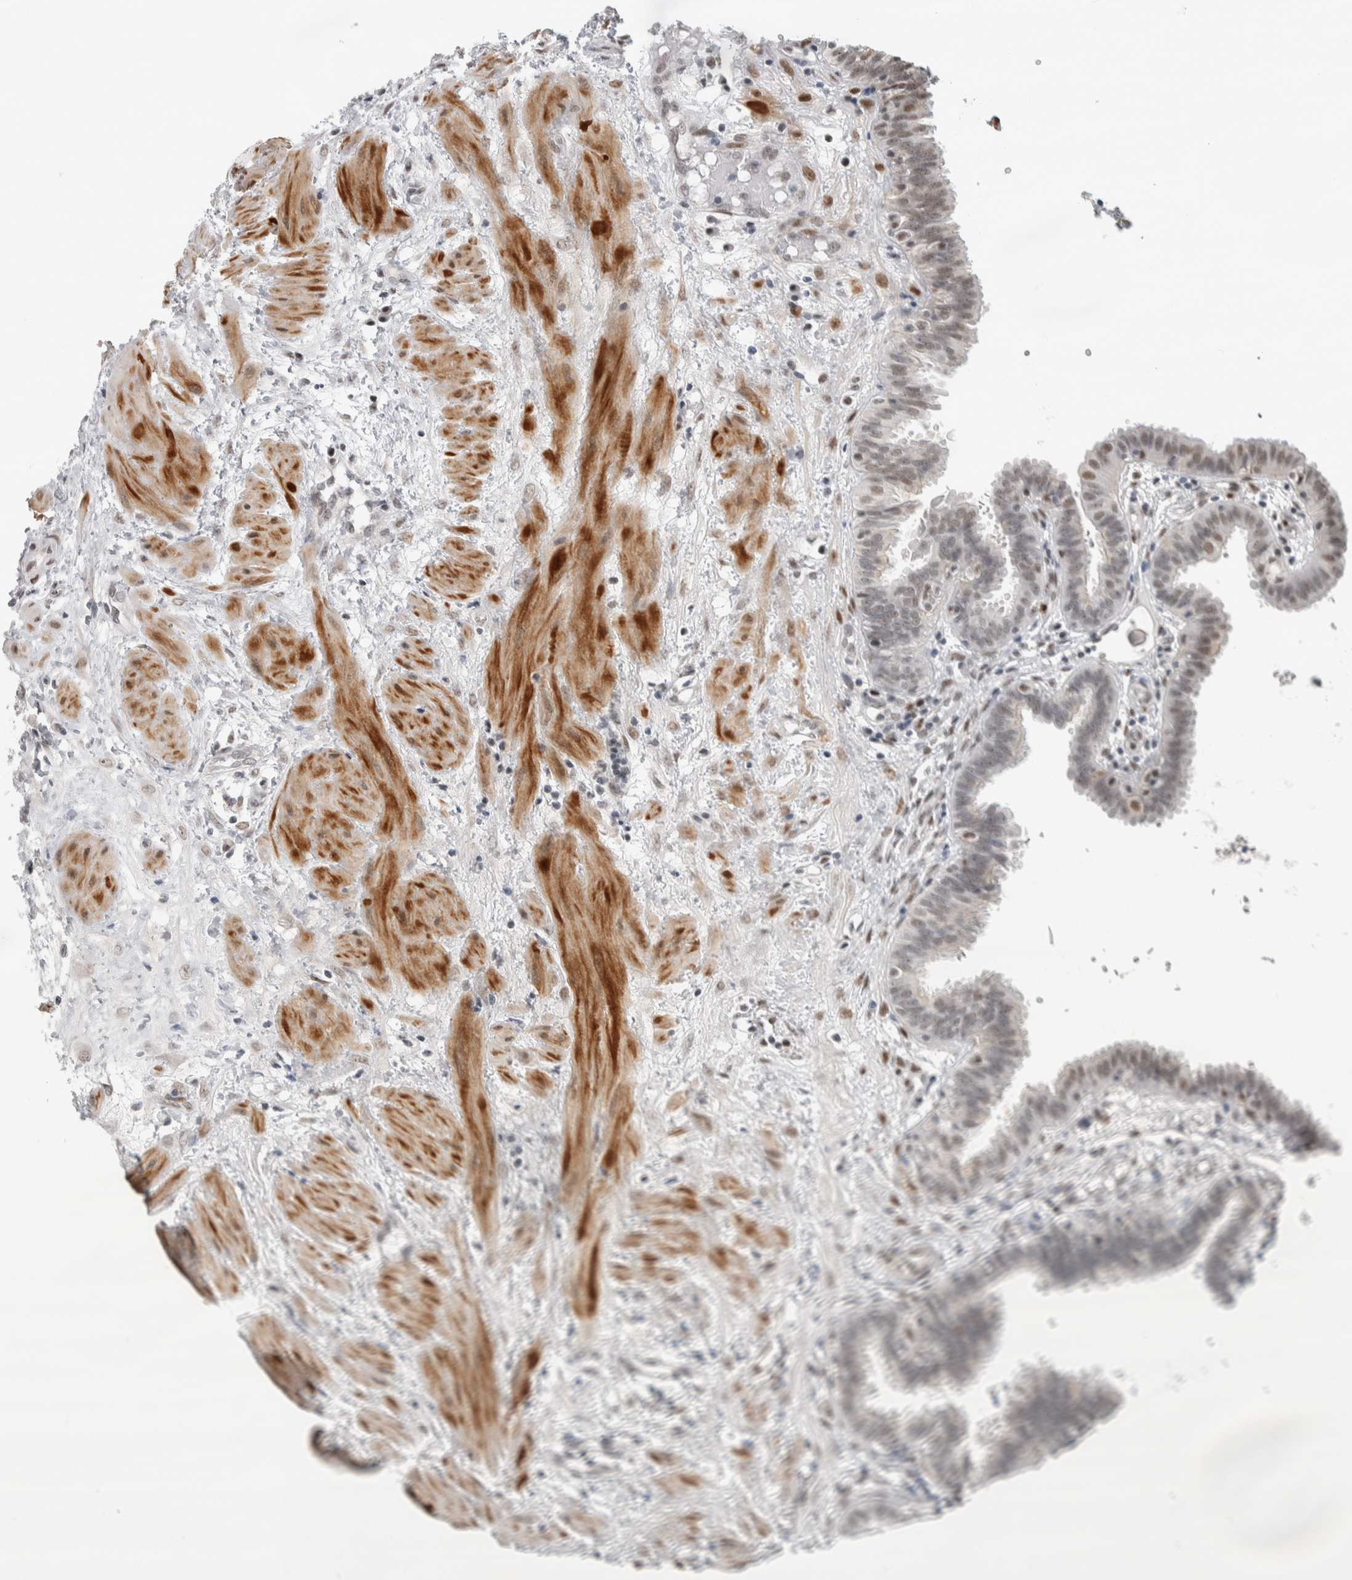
{"staining": {"intensity": "weak", "quantity": "<25%", "location": "nuclear"}, "tissue": "fallopian tube", "cell_type": "Glandular cells", "image_type": "normal", "snomed": [{"axis": "morphology", "description": "Normal tissue, NOS"}, {"axis": "topography", "description": "Fallopian tube"}, {"axis": "topography", "description": "Placenta"}], "caption": "Immunohistochemical staining of unremarkable human fallopian tube reveals no significant expression in glandular cells.", "gene": "HEXIM2", "patient": {"sex": "female", "age": 32}}